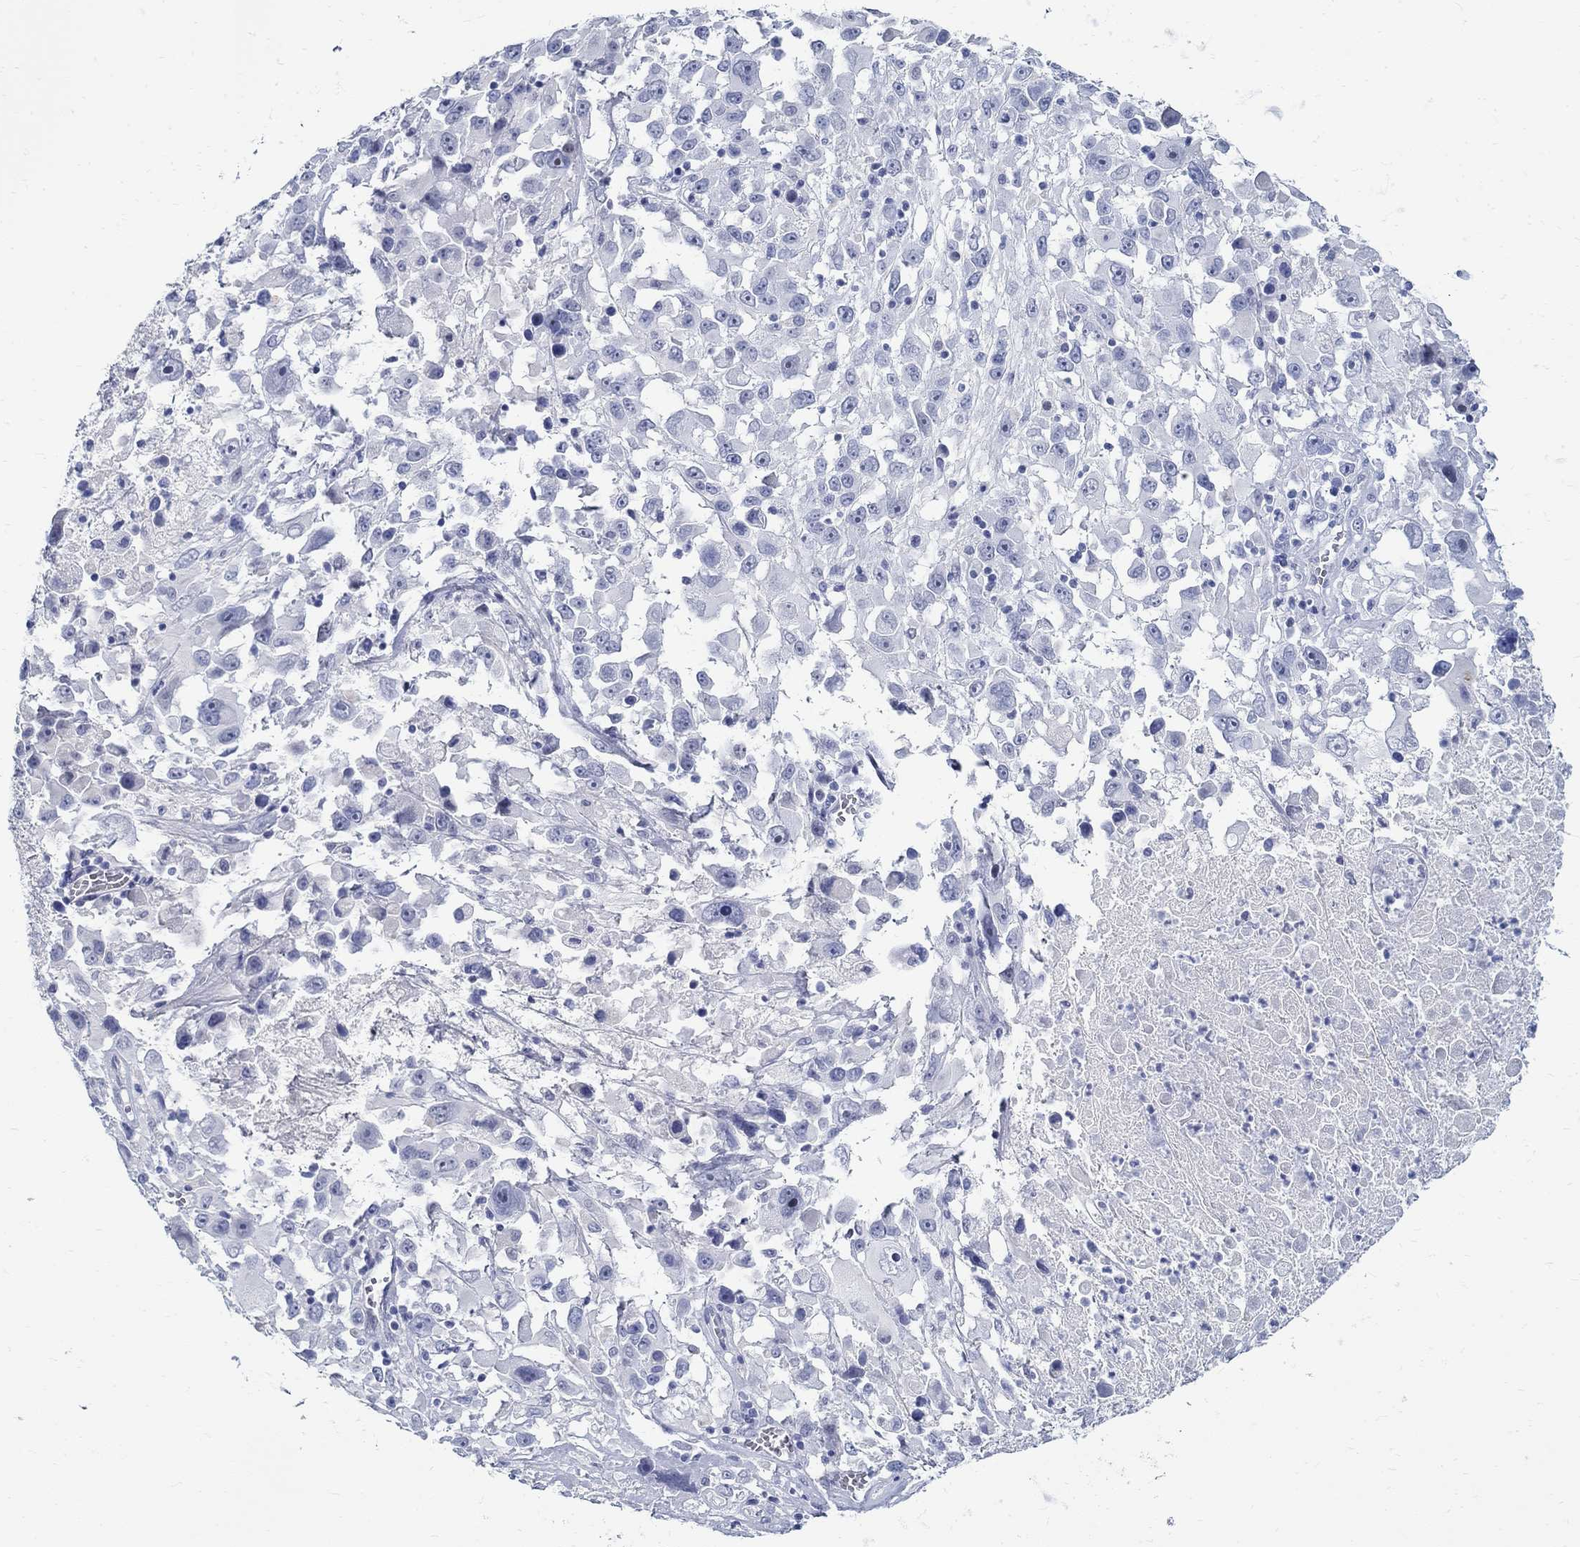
{"staining": {"intensity": "negative", "quantity": "none", "location": "none"}, "tissue": "melanoma", "cell_type": "Tumor cells", "image_type": "cancer", "snomed": [{"axis": "morphology", "description": "Malignant melanoma, Metastatic site"}, {"axis": "topography", "description": "Lymph node"}], "caption": "The image demonstrates no staining of tumor cells in malignant melanoma (metastatic site).", "gene": "BSPRY", "patient": {"sex": "male", "age": 50}}